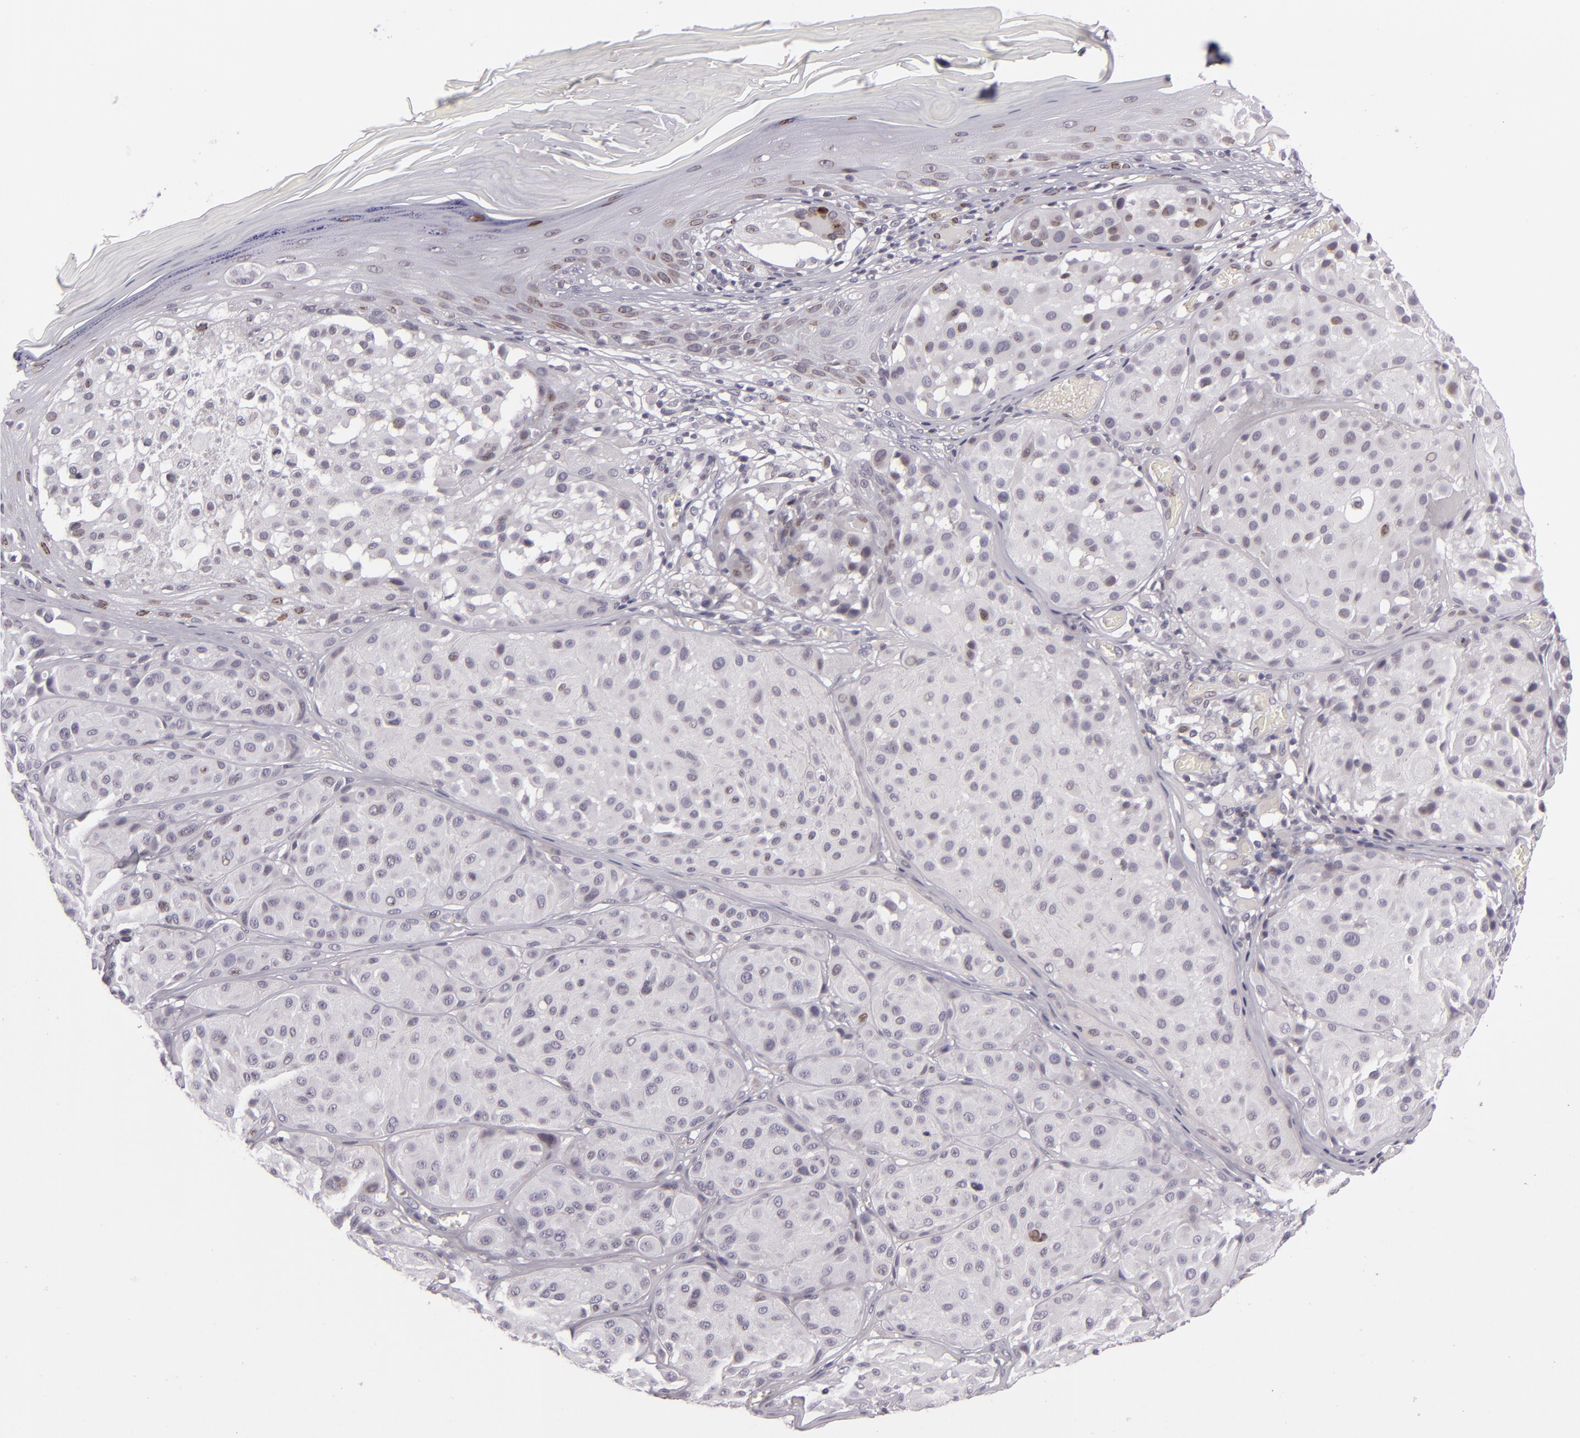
{"staining": {"intensity": "weak", "quantity": "<25%", "location": "nuclear"}, "tissue": "melanoma", "cell_type": "Tumor cells", "image_type": "cancer", "snomed": [{"axis": "morphology", "description": "Malignant melanoma, NOS"}, {"axis": "topography", "description": "Skin"}], "caption": "Immunohistochemistry (IHC) micrograph of human melanoma stained for a protein (brown), which reveals no positivity in tumor cells.", "gene": "EMD", "patient": {"sex": "male", "age": 36}}